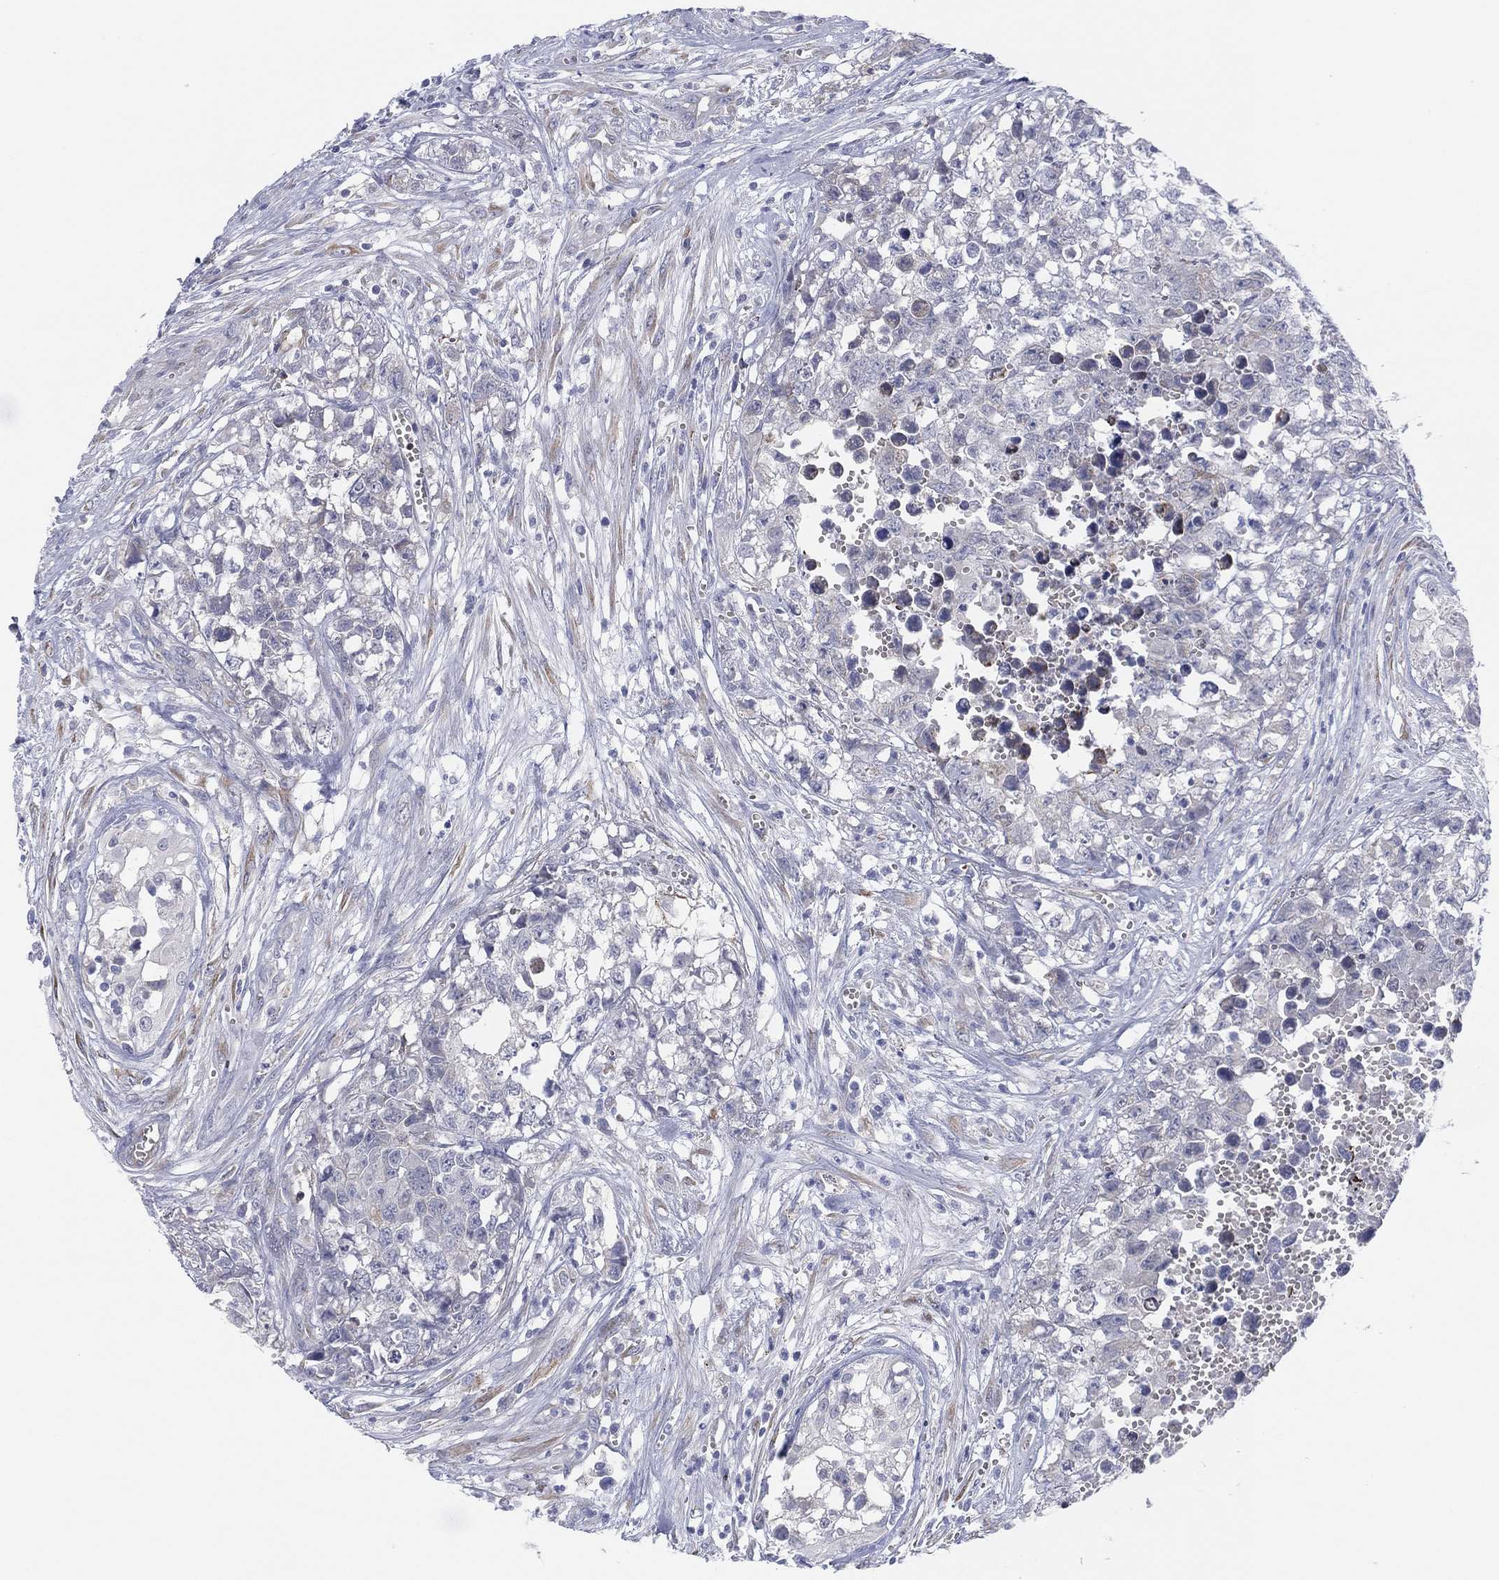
{"staining": {"intensity": "negative", "quantity": "none", "location": "none"}, "tissue": "testis cancer", "cell_type": "Tumor cells", "image_type": "cancer", "snomed": [{"axis": "morphology", "description": "Seminoma, NOS"}, {"axis": "morphology", "description": "Carcinoma, Embryonal, NOS"}, {"axis": "topography", "description": "Testis"}], "caption": "Tumor cells show no significant positivity in testis cancer (seminoma).", "gene": "MLF1", "patient": {"sex": "male", "age": 22}}